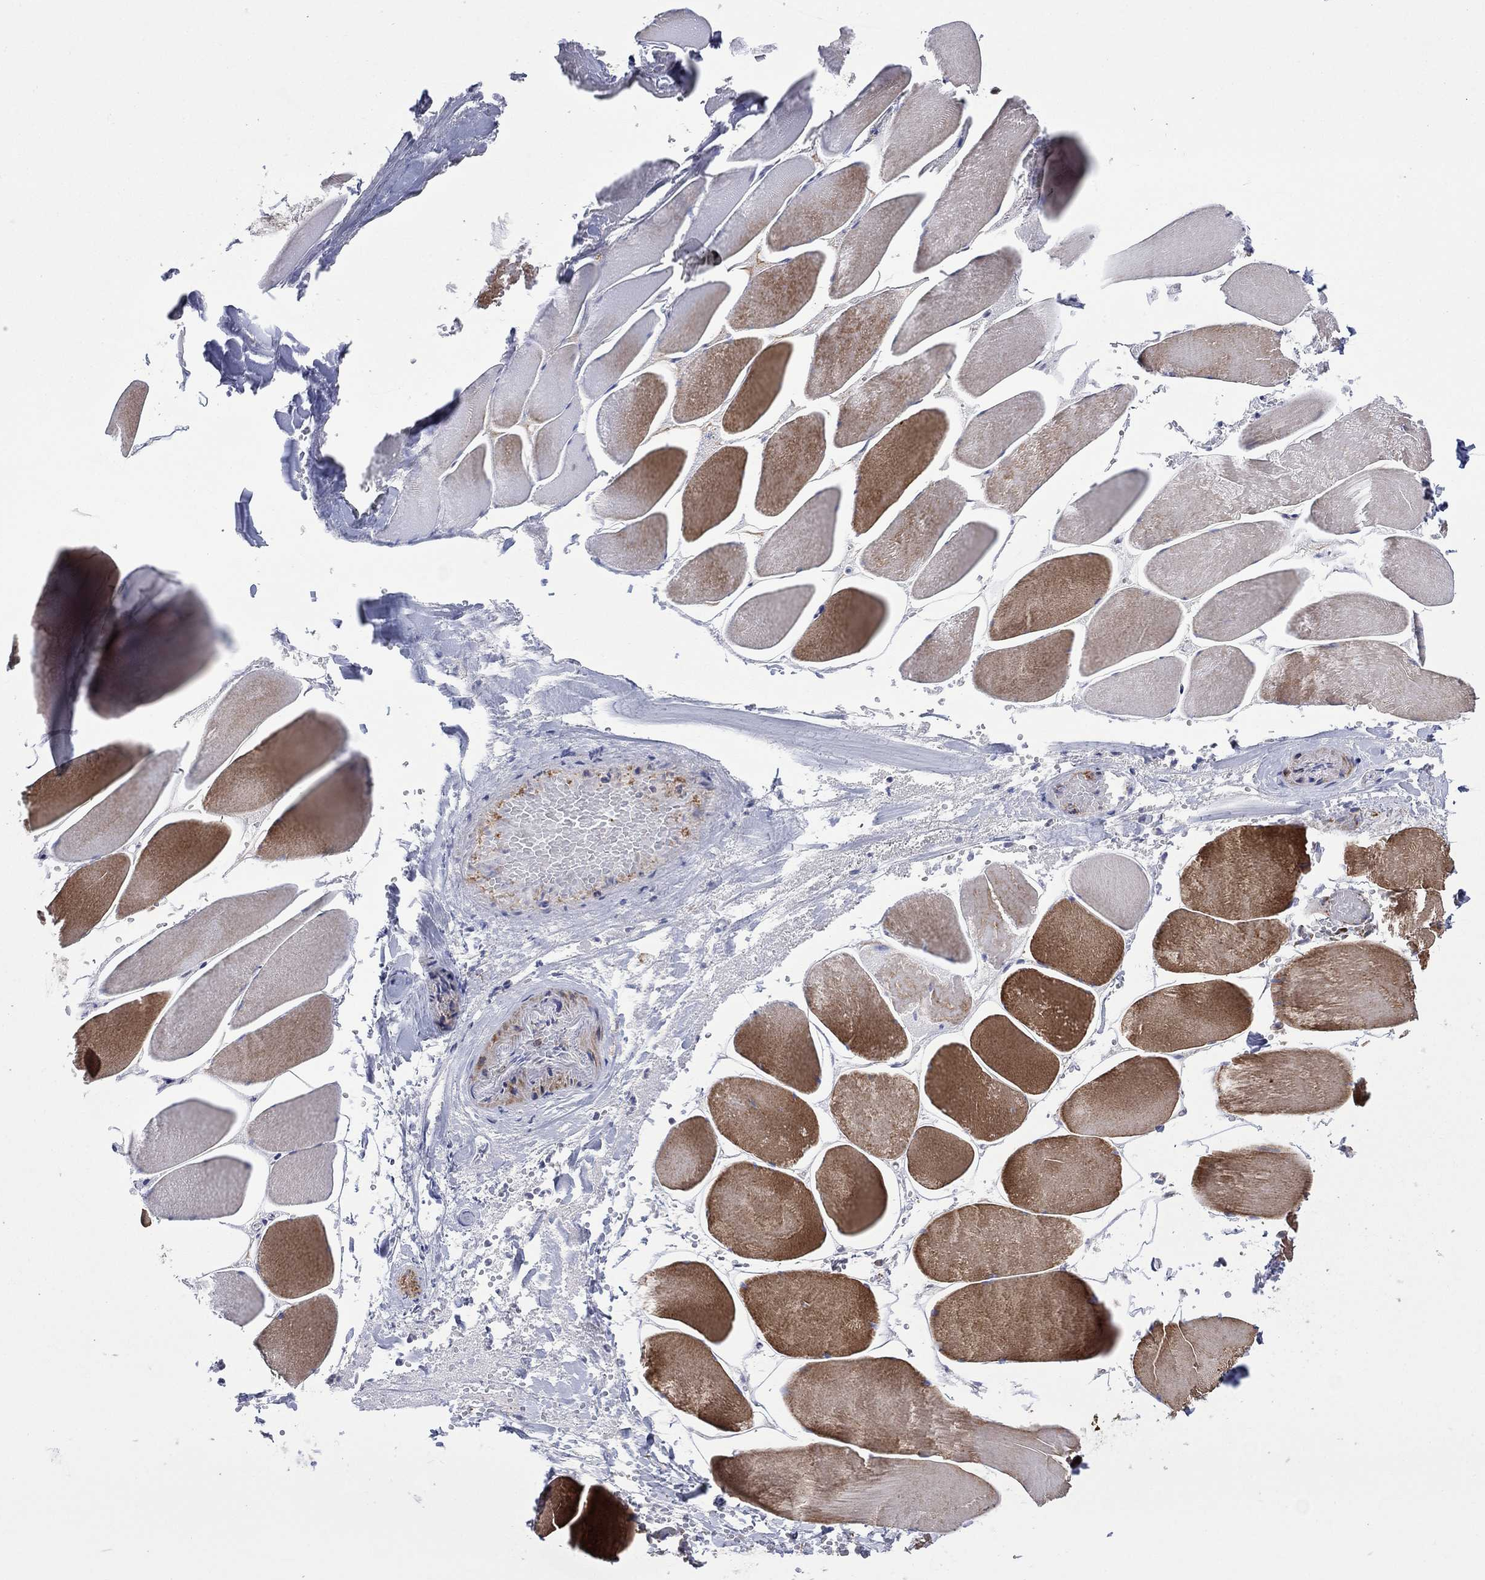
{"staining": {"intensity": "moderate", "quantity": "25%-75%", "location": "cytoplasmic/membranous"}, "tissue": "skeletal muscle", "cell_type": "Myocytes", "image_type": "normal", "snomed": [{"axis": "morphology", "description": "Normal tissue, NOS"}, {"axis": "morphology", "description": "Malignant melanoma, Metastatic site"}, {"axis": "topography", "description": "Skeletal muscle"}], "caption": "The histopathology image reveals a brown stain indicating the presence of a protein in the cytoplasmic/membranous of myocytes in skeletal muscle.", "gene": "PAG1", "patient": {"sex": "male", "age": 50}}